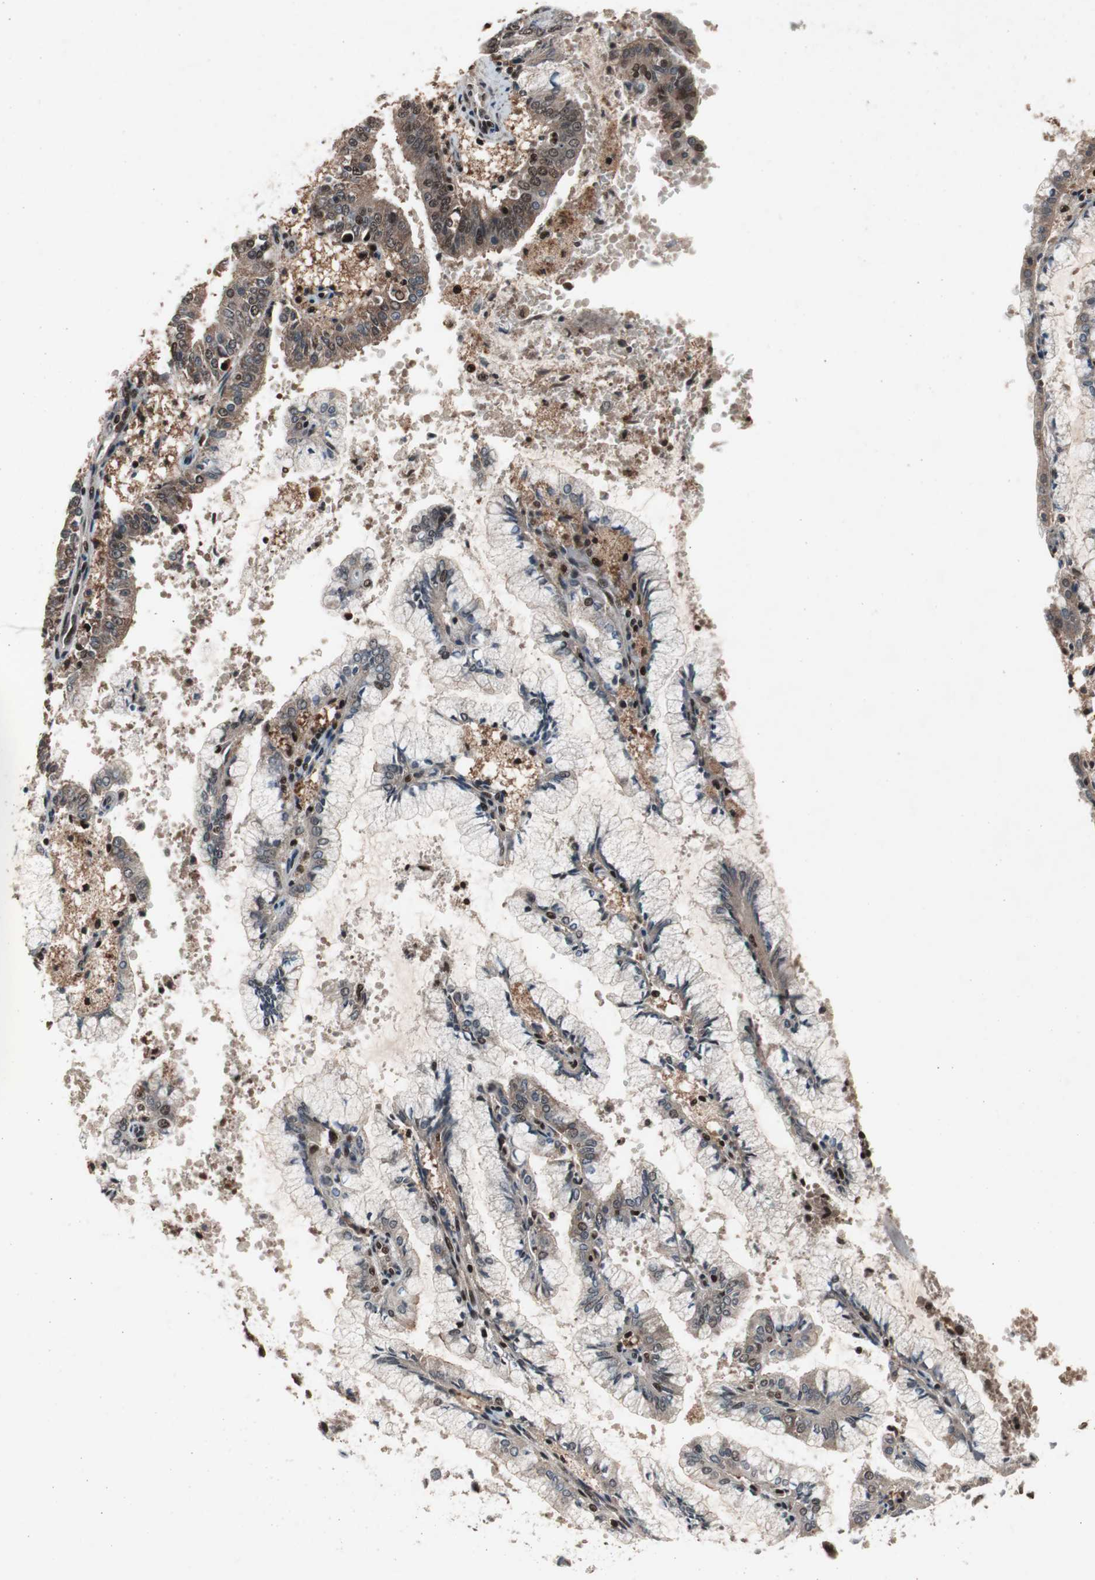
{"staining": {"intensity": "moderate", "quantity": "25%-75%", "location": "cytoplasmic/membranous,nuclear"}, "tissue": "endometrial cancer", "cell_type": "Tumor cells", "image_type": "cancer", "snomed": [{"axis": "morphology", "description": "Adenocarcinoma, NOS"}, {"axis": "topography", "description": "Endometrium"}], "caption": "This photomicrograph displays endometrial cancer (adenocarcinoma) stained with immunohistochemistry (IHC) to label a protein in brown. The cytoplasmic/membranous and nuclear of tumor cells show moderate positivity for the protein. Nuclei are counter-stained blue.", "gene": "RPA1", "patient": {"sex": "female", "age": 63}}